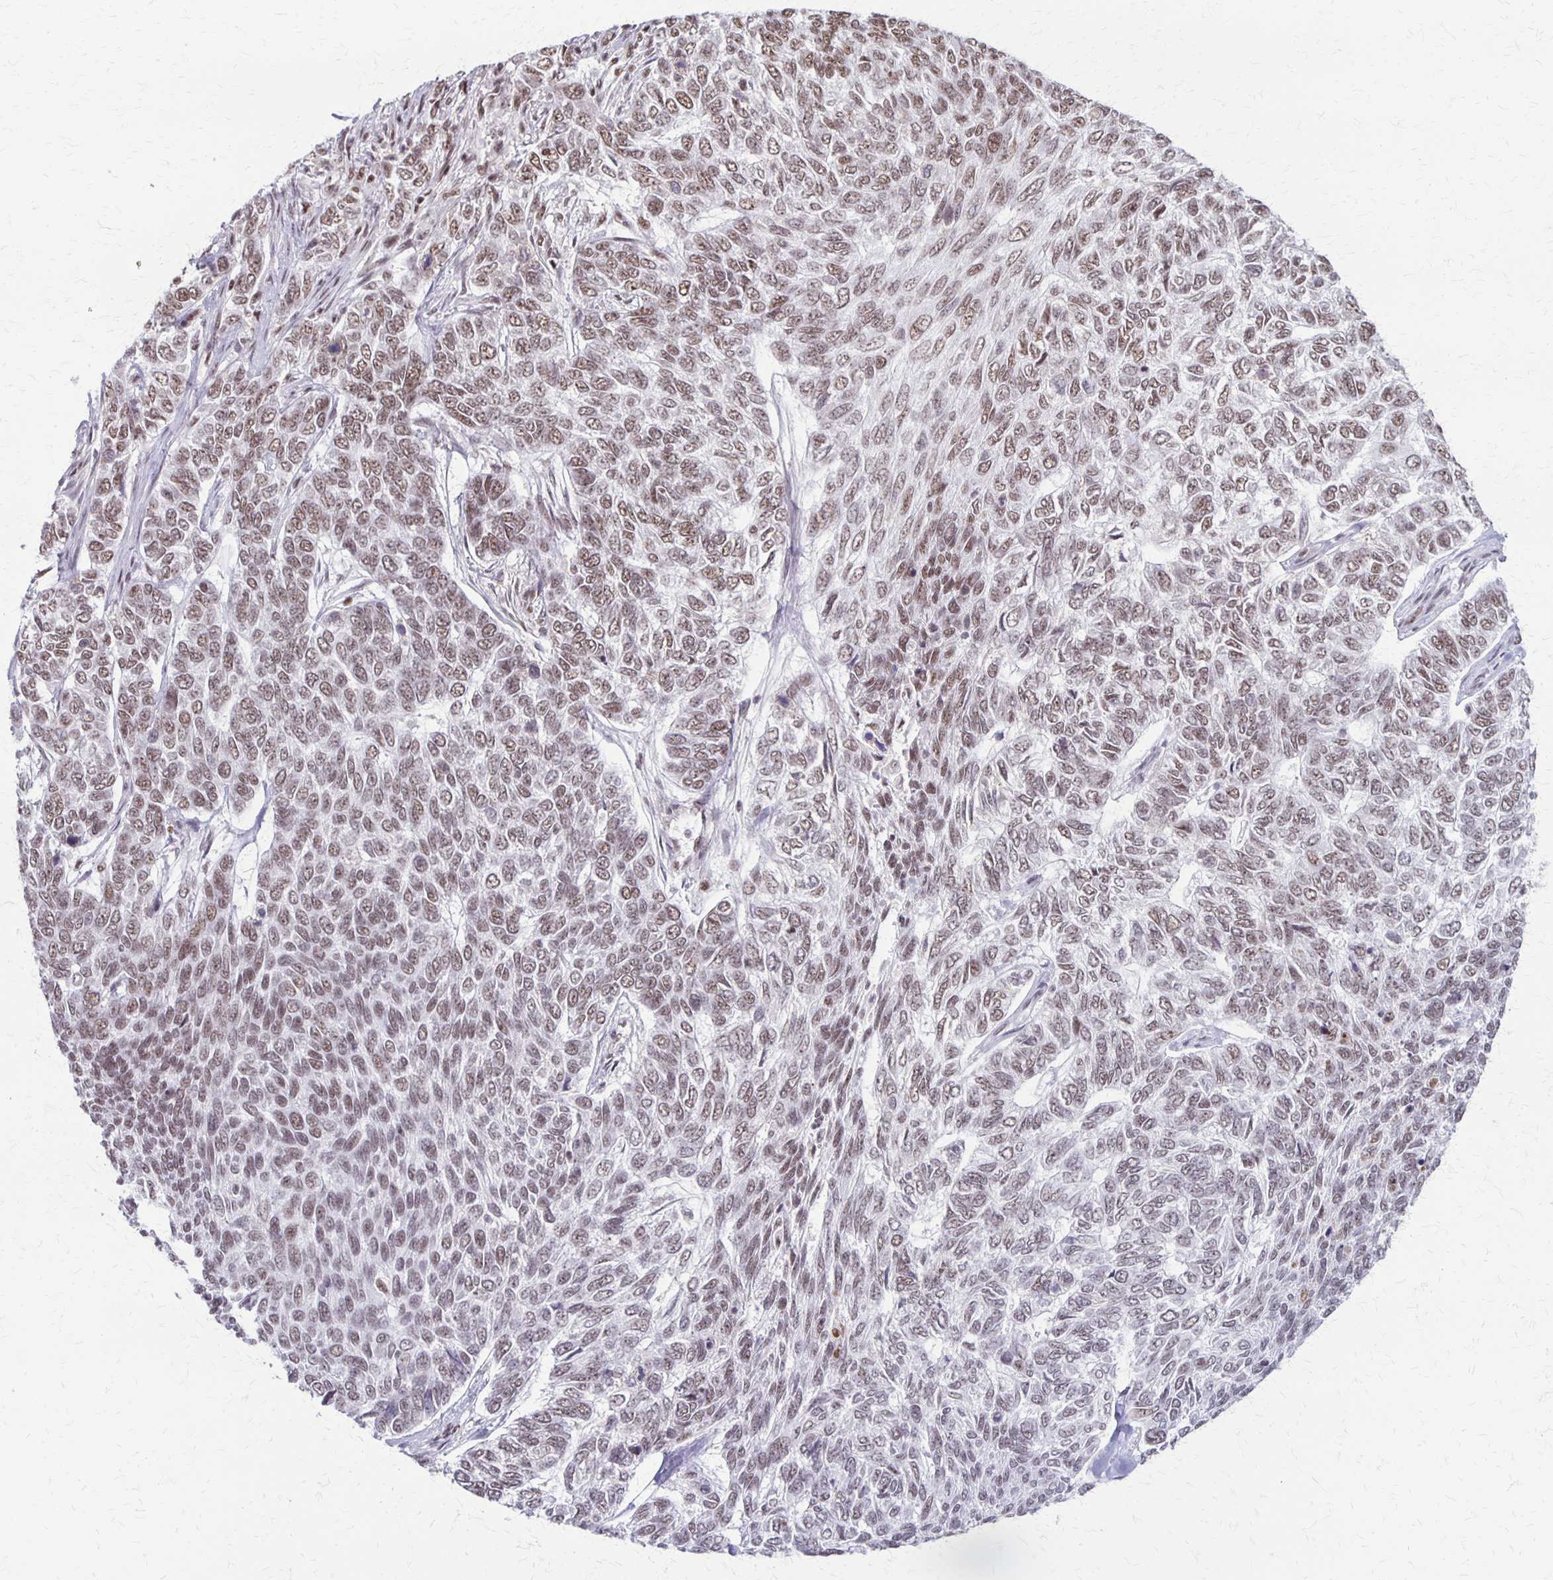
{"staining": {"intensity": "weak", "quantity": "25%-75%", "location": "nuclear"}, "tissue": "skin cancer", "cell_type": "Tumor cells", "image_type": "cancer", "snomed": [{"axis": "morphology", "description": "Basal cell carcinoma"}, {"axis": "topography", "description": "Skin"}], "caption": "Weak nuclear positivity is identified in approximately 25%-75% of tumor cells in skin cancer (basal cell carcinoma).", "gene": "XRCC6", "patient": {"sex": "female", "age": 65}}